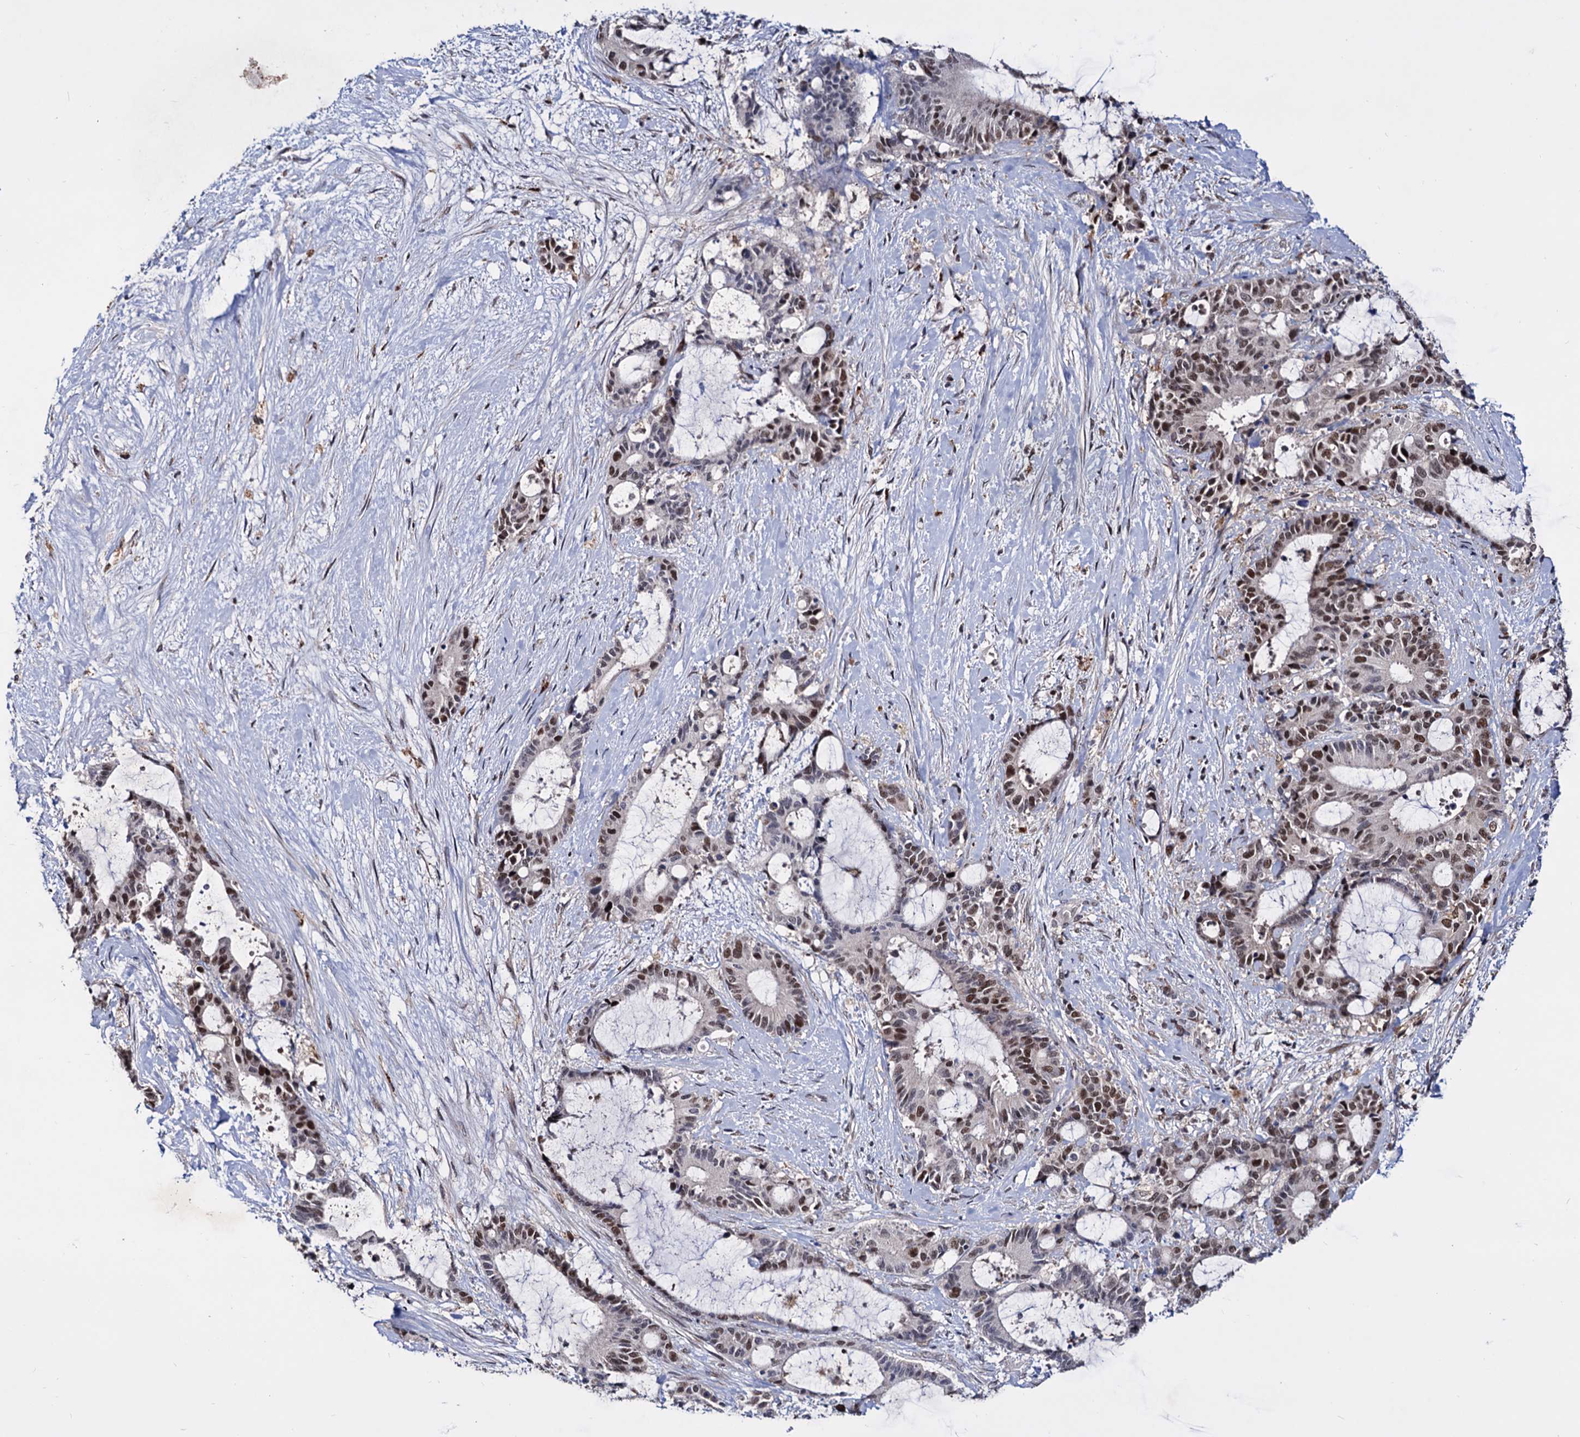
{"staining": {"intensity": "moderate", "quantity": "25%-75%", "location": "nuclear"}, "tissue": "liver cancer", "cell_type": "Tumor cells", "image_type": "cancer", "snomed": [{"axis": "morphology", "description": "Normal tissue, NOS"}, {"axis": "morphology", "description": "Cholangiocarcinoma"}, {"axis": "topography", "description": "Liver"}, {"axis": "topography", "description": "Peripheral nerve tissue"}], "caption": "Moderate nuclear protein positivity is appreciated in approximately 25%-75% of tumor cells in liver cancer.", "gene": "RNASEH2B", "patient": {"sex": "female", "age": 73}}